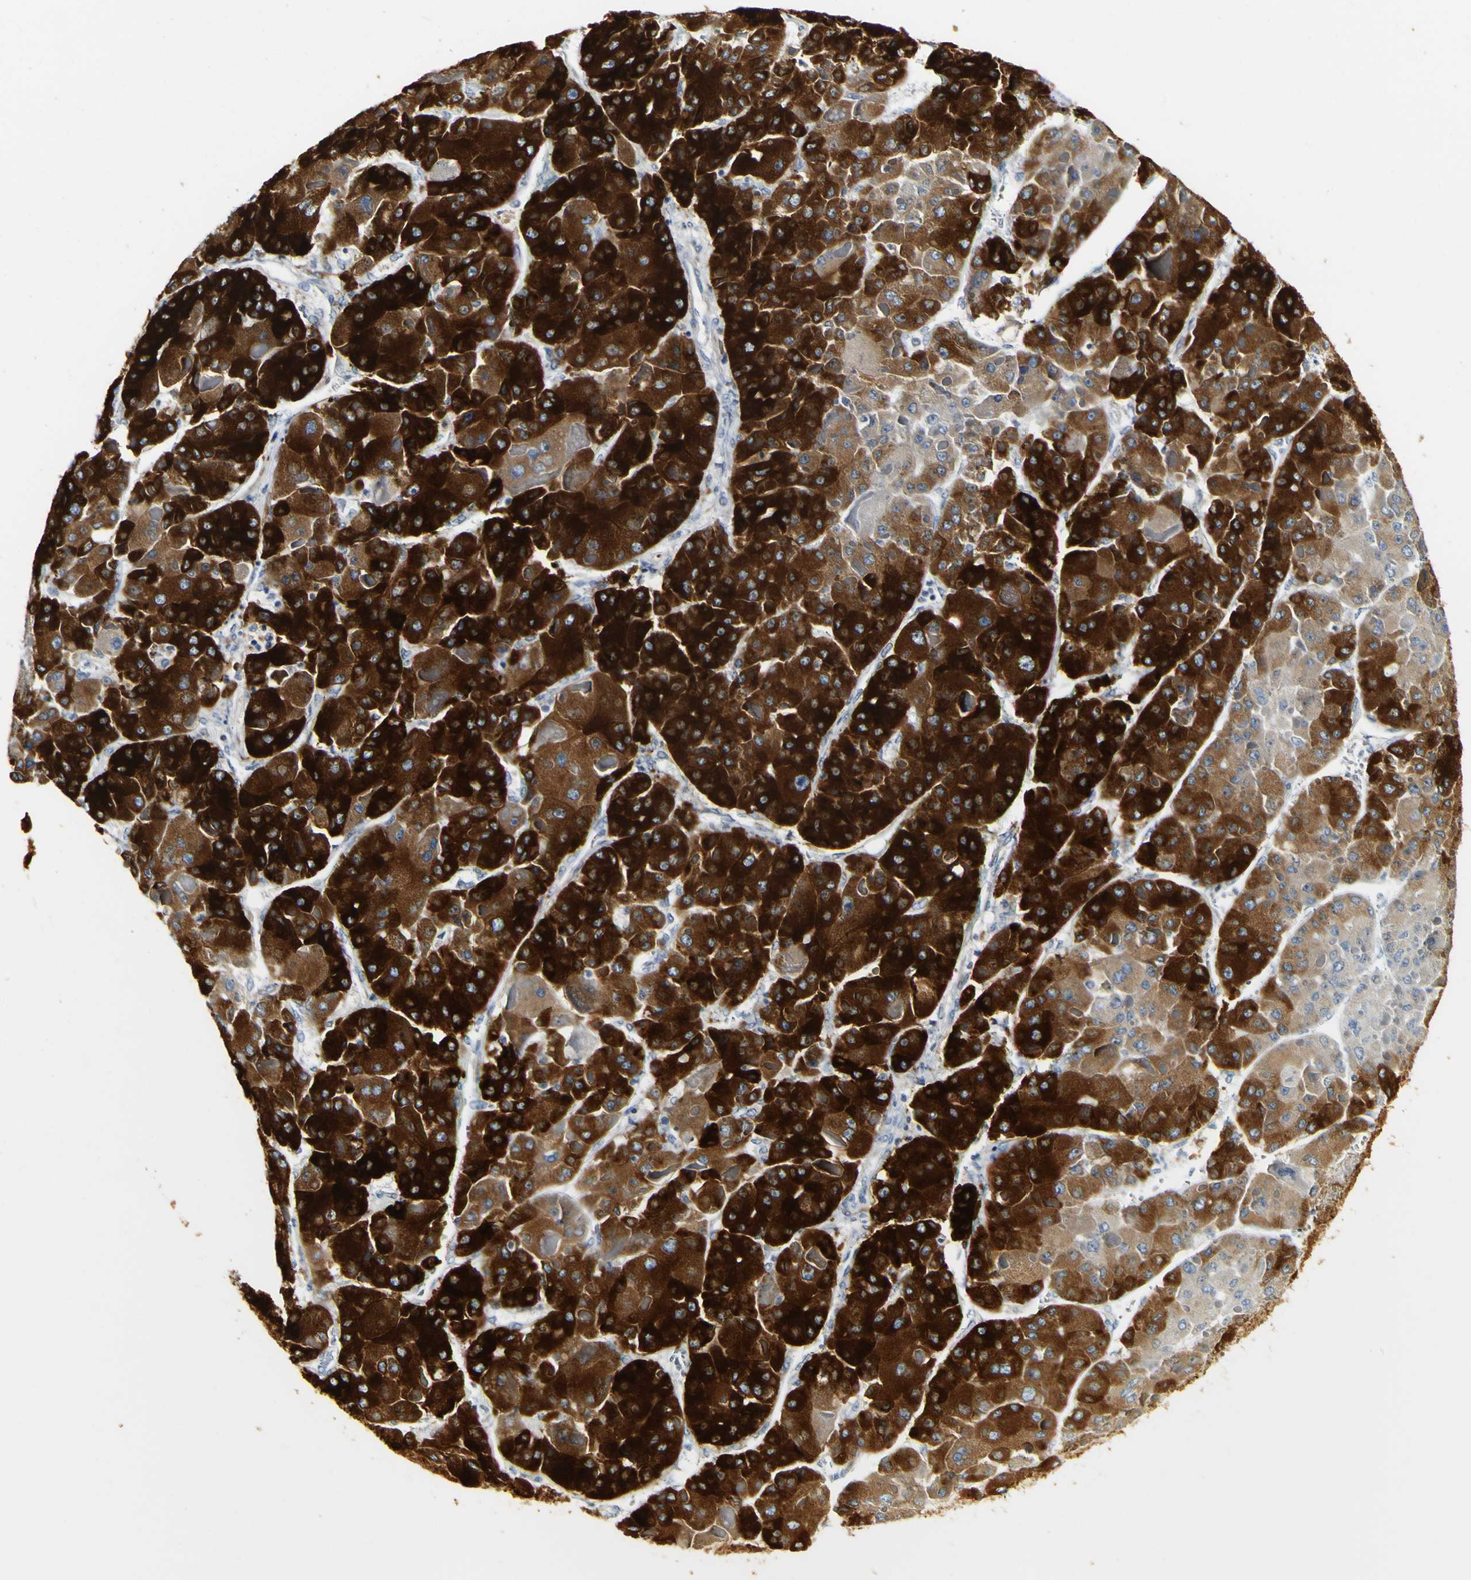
{"staining": {"intensity": "strong", "quantity": ">75%", "location": "cytoplasmic/membranous"}, "tissue": "liver cancer", "cell_type": "Tumor cells", "image_type": "cancer", "snomed": [{"axis": "morphology", "description": "Carcinoma, Hepatocellular, NOS"}, {"axis": "topography", "description": "Liver"}], "caption": "Protein staining reveals strong cytoplasmic/membranous positivity in approximately >75% of tumor cells in hepatocellular carcinoma (liver). (Stains: DAB (3,3'-diaminobenzidine) in brown, nuclei in blue, Microscopy: brightfield microscopy at high magnification).", "gene": "FMO3", "patient": {"sex": "female", "age": 73}}